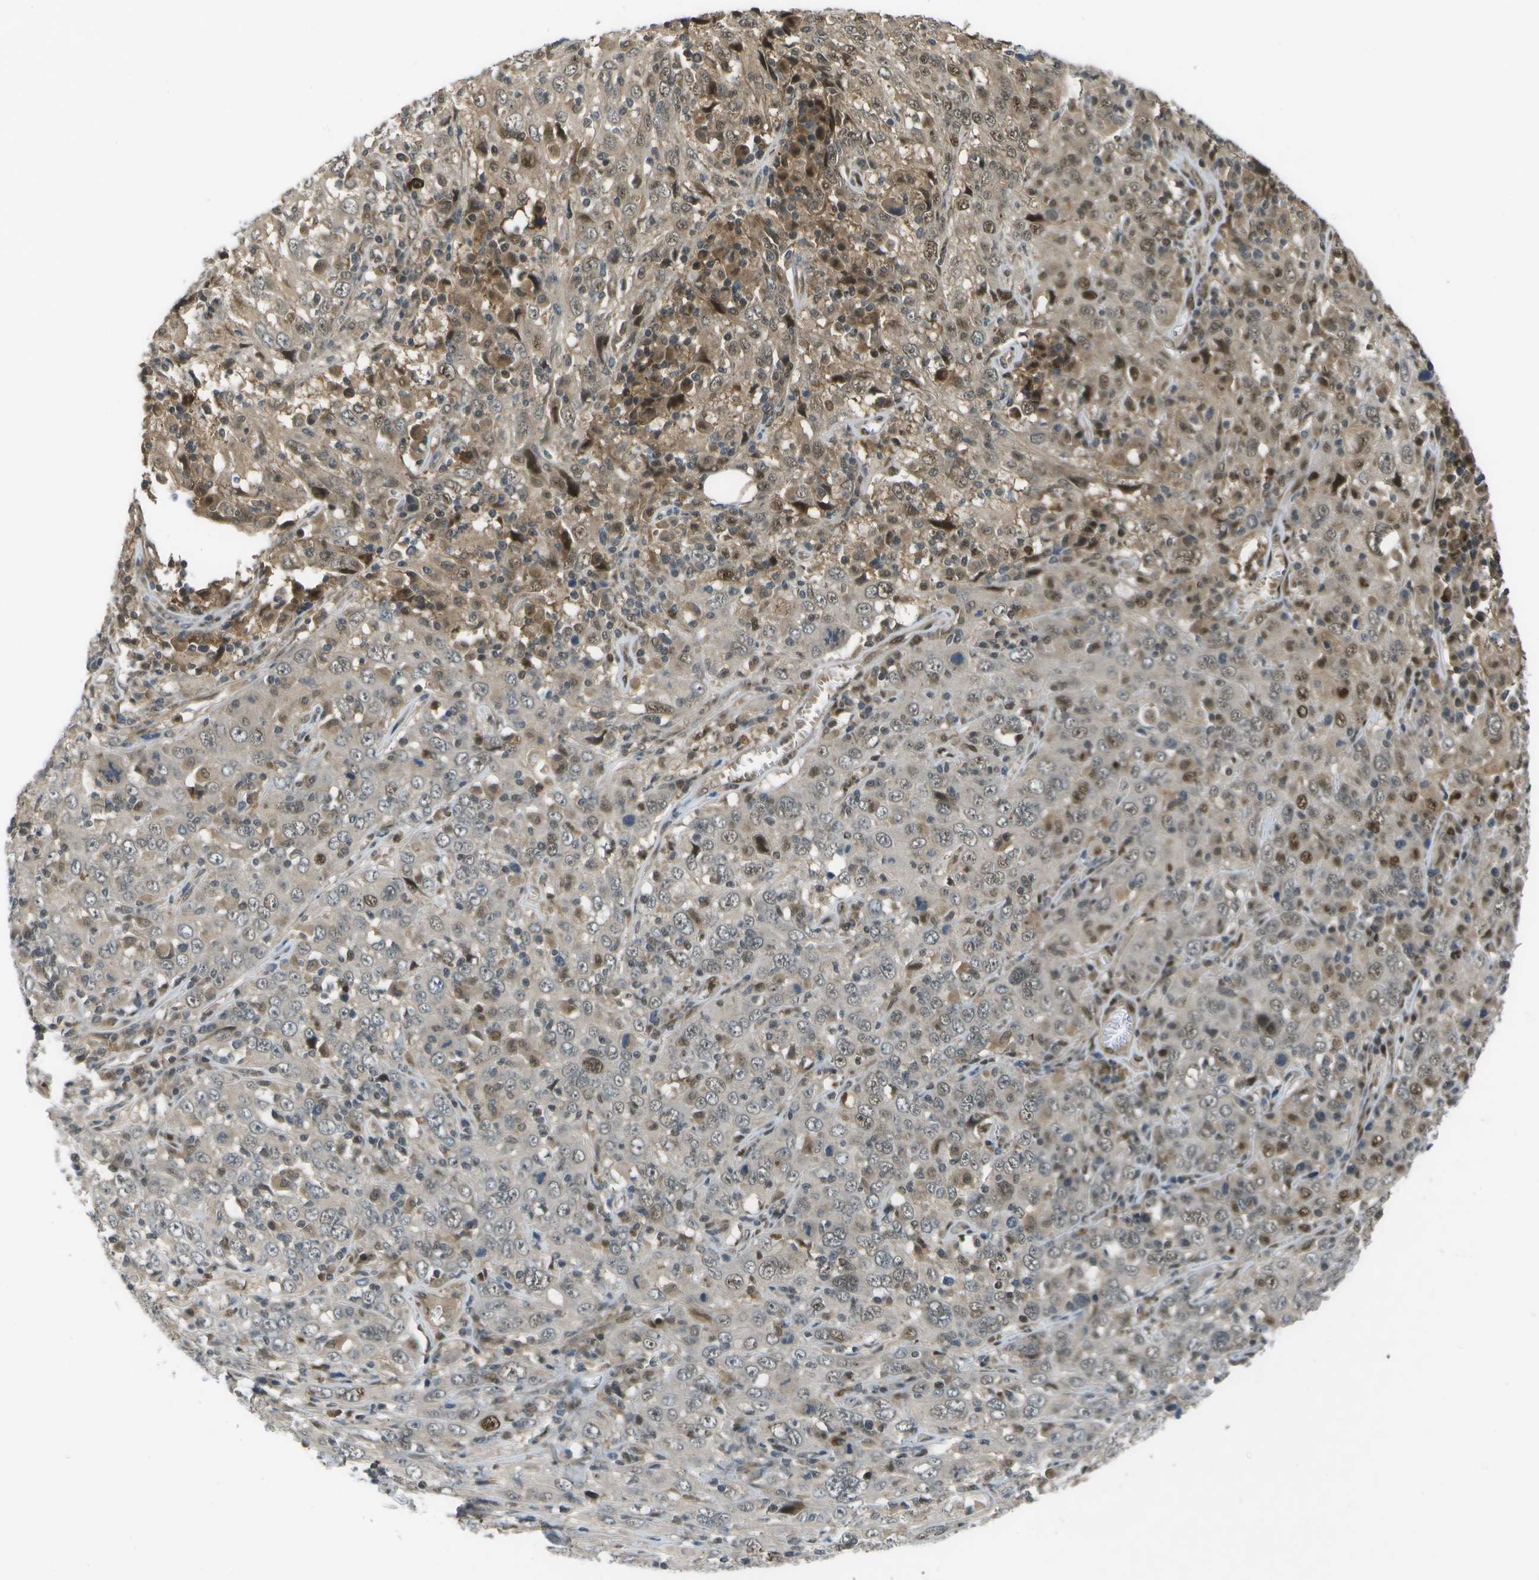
{"staining": {"intensity": "moderate", "quantity": "<25%", "location": "cytoplasmic/membranous,nuclear"}, "tissue": "cervical cancer", "cell_type": "Tumor cells", "image_type": "cancer", "snomed": [{"axis": "morphology", "description": "Squamous cell carcinoma, NOS"}, {"axis": "topography", "description": "Cervix"}], "caption": "Cervical cancer (squamous cell carcinoma) stained with a protein marker reveals moderate staining in tumor cells.", "gene": "GANC", "patient": {"sex": "female", "age": 46}}